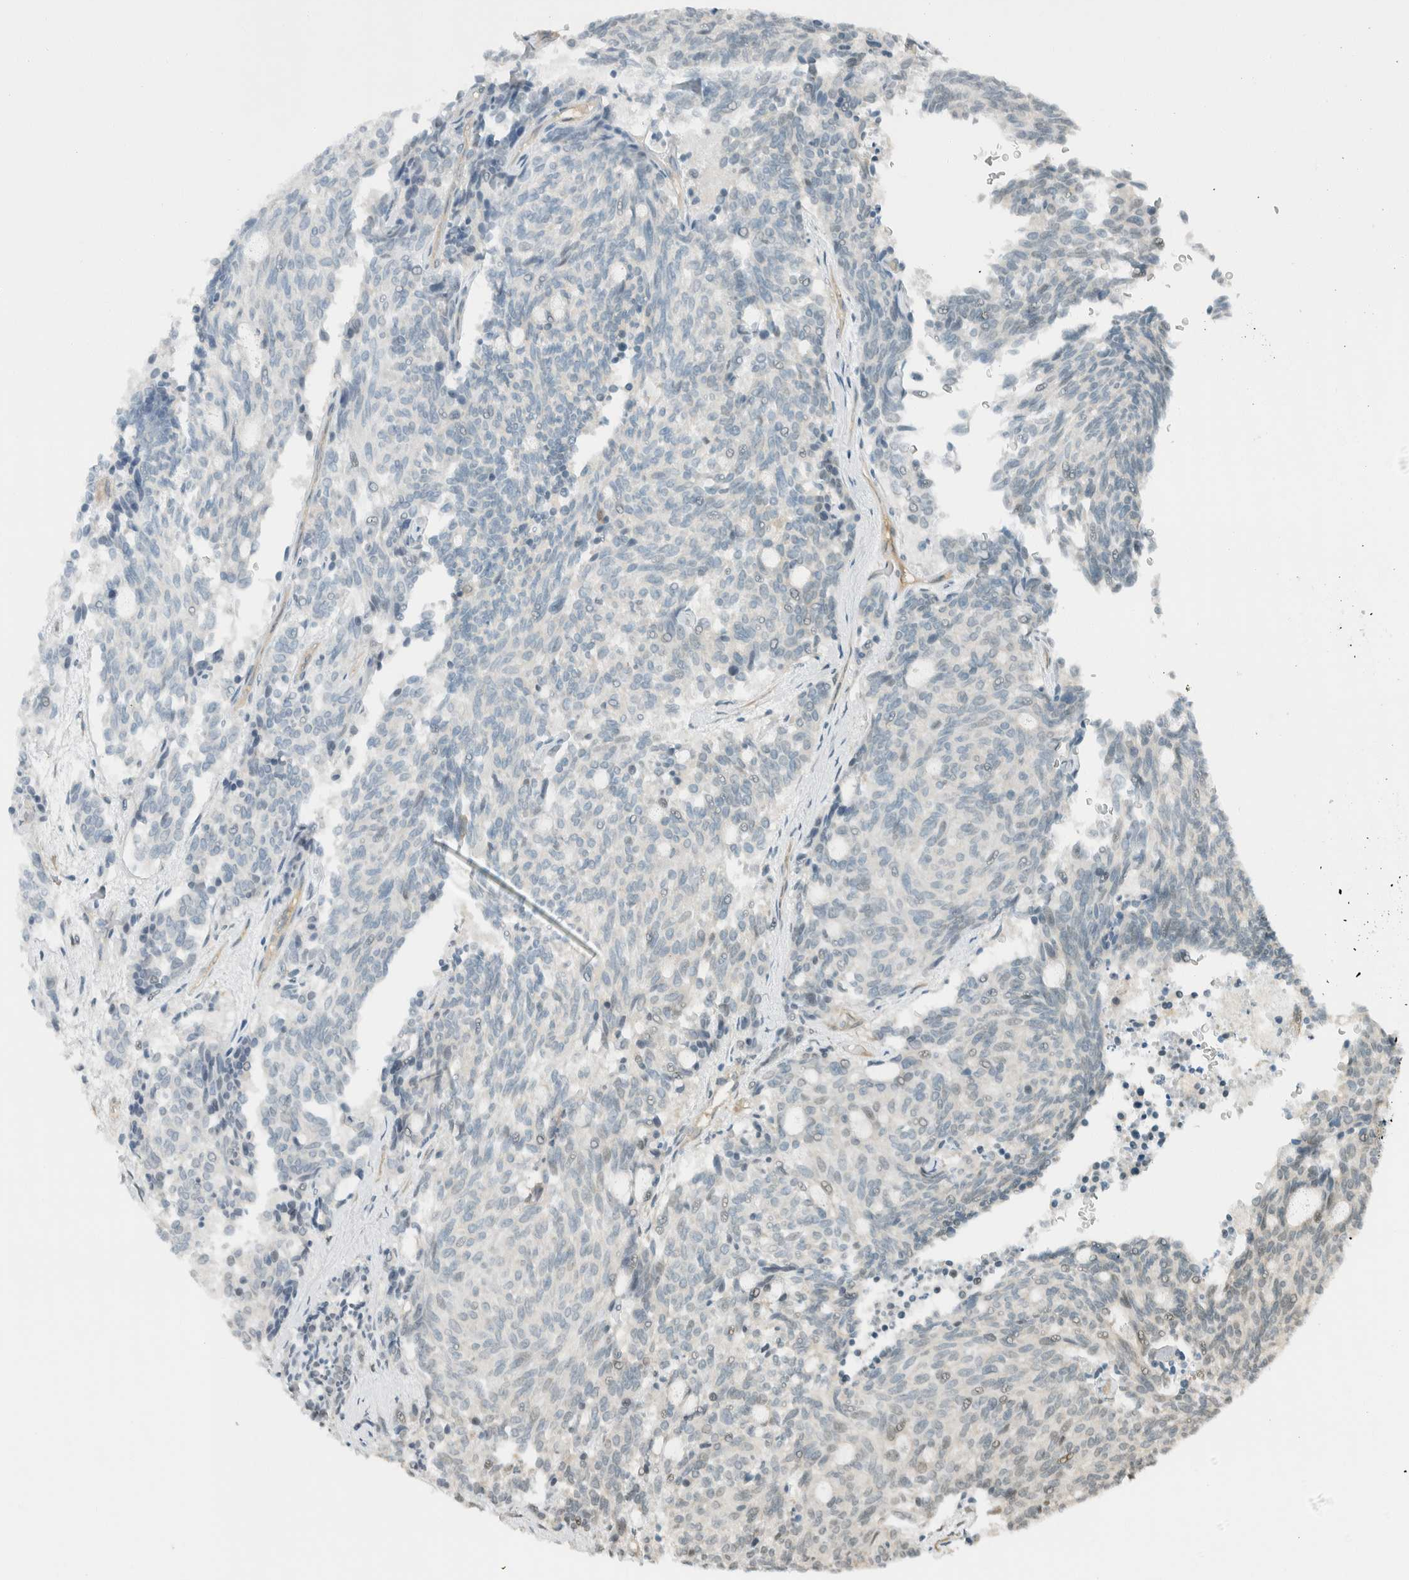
{"staining": {"intensity": "negative", "quantity": "none", "location": "none"}, "tissue": "carcinoid", "cell_type": "Tumor cells", "image_type": "cancer", "snomed": [{"axis": "morphology", "description": "Carcinoid, malignant, NOS"}, {"axis": "topography", "description": "Pancreas"}], "caption": "Immunohistochemistry histopathology image of neoplastic tissue: malignant carcinoid stained with DAB exhibits no significant protein positivity in tumor cells.", "gene": "NIBAN2", "patient": {"sex": "female", "age": 54}}